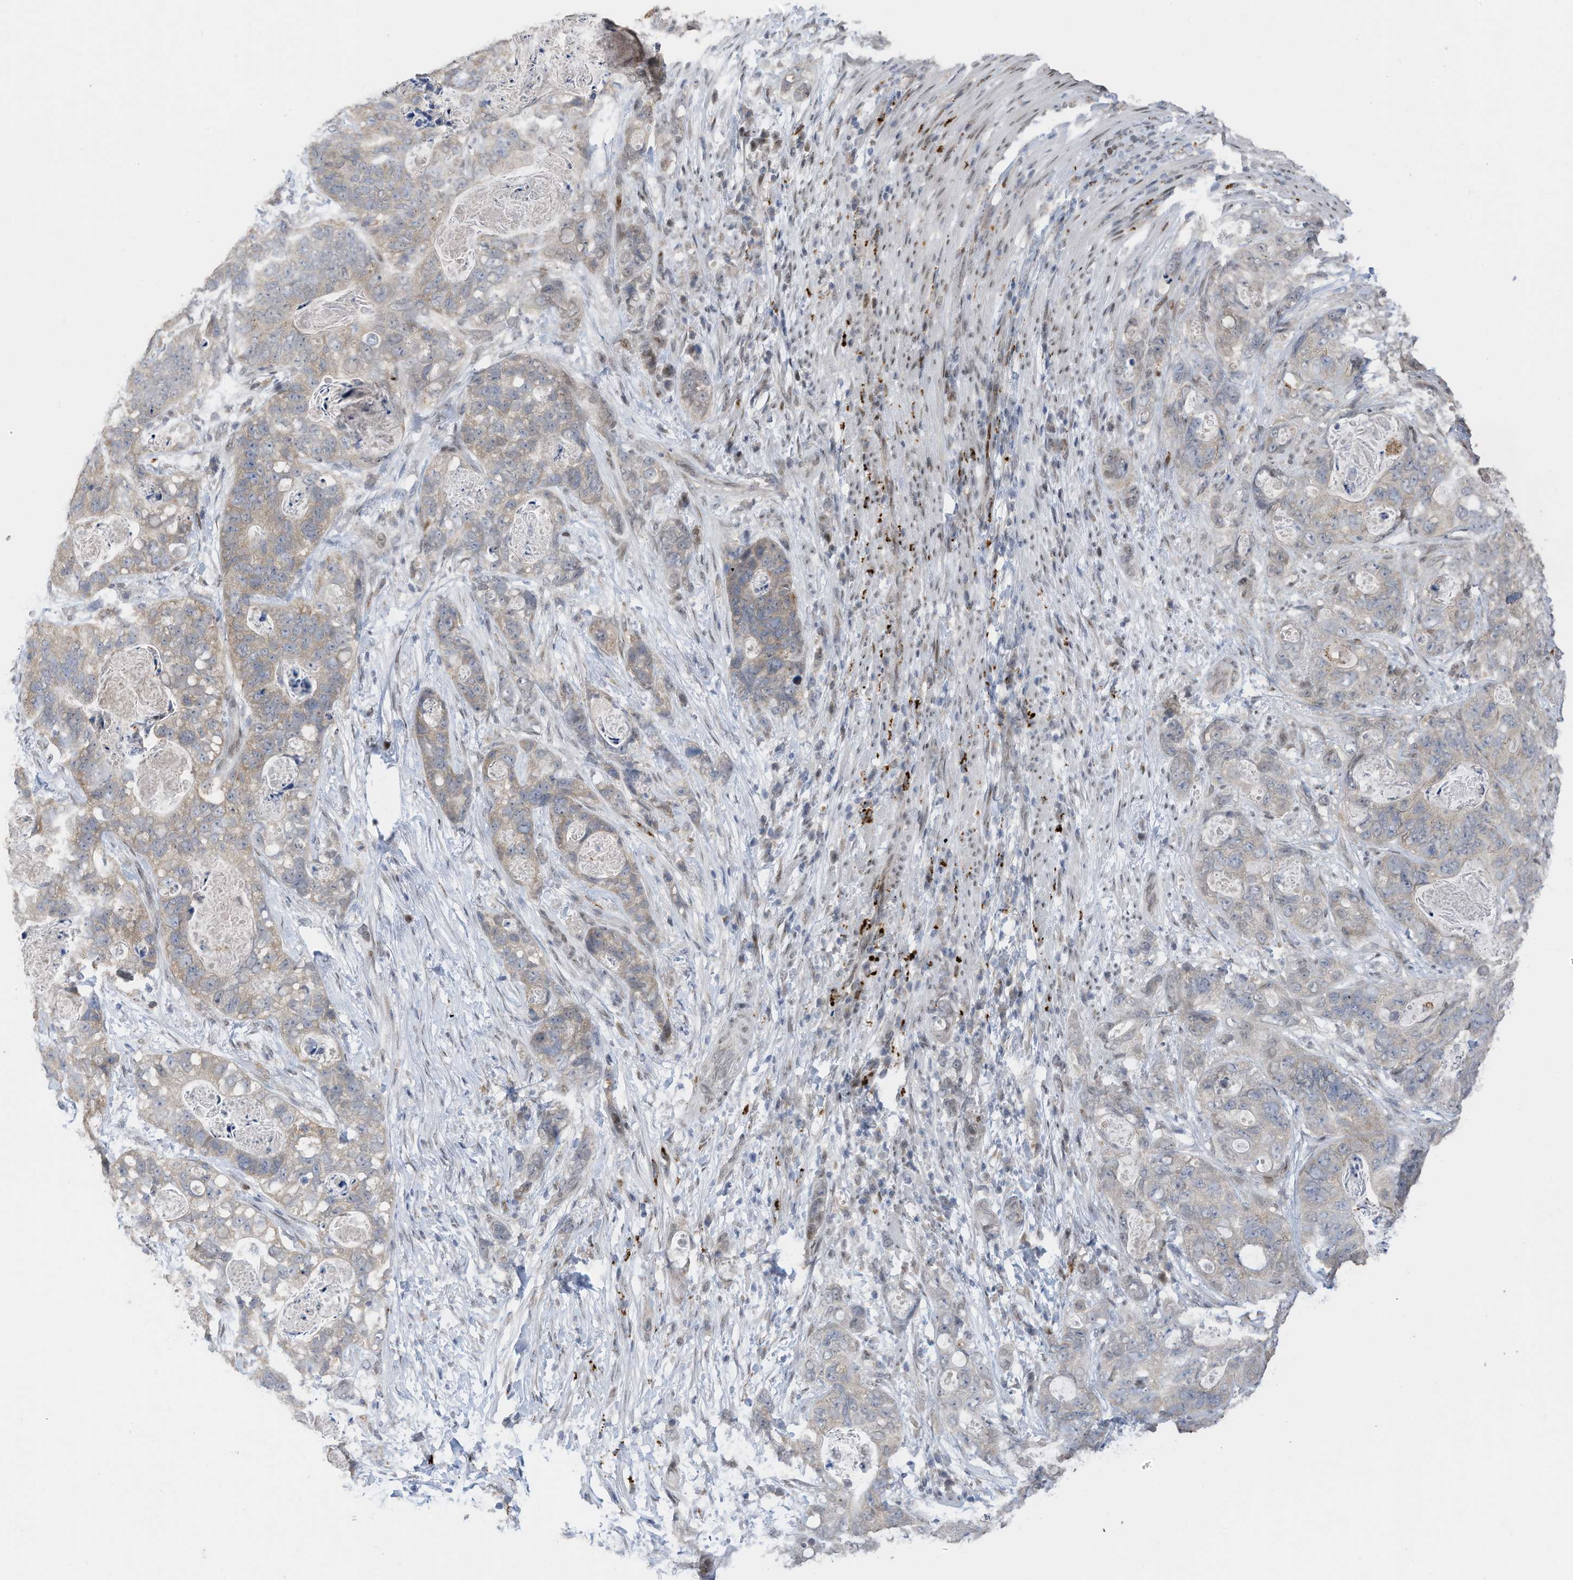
{"staining": {"intensity": "weak", "quantity": "<25%", "location": "cytoplasmic/membranous"}, "tissue": "stomach cancer", "cell_type": "Tumor cells", "image_type": "cancer", "snomed": [{"axis": "morphology", "description": "Adenocarcinoma, NOS"}, {"axis": "topography", "description": "Stomach"}], "caption": "An immunohistochemistry (IHC) image of stomach cancer (adenocarcinoma) is shown. There is no staining in tumor cells of stomach cancer (adenocarcinoma).", "gene": "RABL3", "patient": {"sex": "female", "age": 89}}